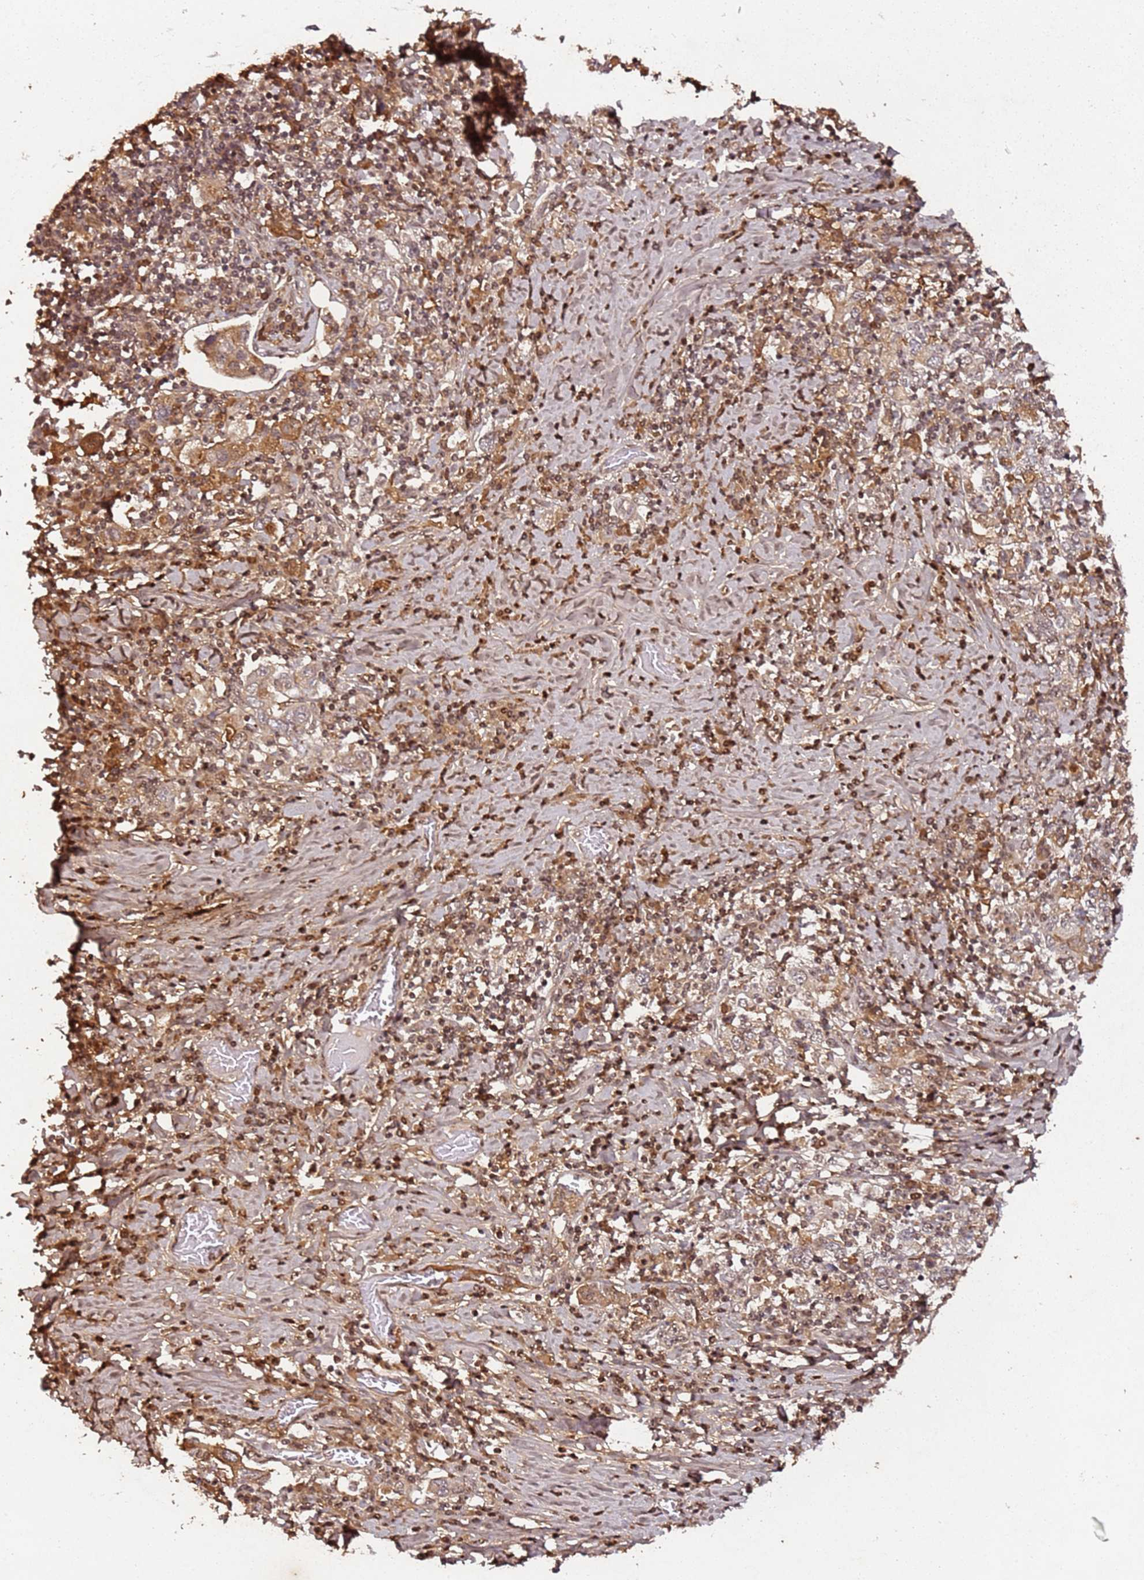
{"staining": {"intensity": "weak", "quantity": "25%-75%", "location": "cytoplasmic/membranous"}, "tissue": "stomach cancer", "cell_type": "Tumor cells", "image_type": "cancer", "snomed": [{"axis": "morphology", "description": "Adenocarcinoma, NOS"}, {"axis": "topography", "description": "Stomach, upper"}, {"axis": "topography", "description": "Stomach"}], "caption": "Immunohistochemical staining of stomach cancer shows weak cytoplasmic/membranous protein expression in approximately 25%-75% of tumor cells.", "gene": "COL1A2", "patient": {"sex": "male", "age": 62}}